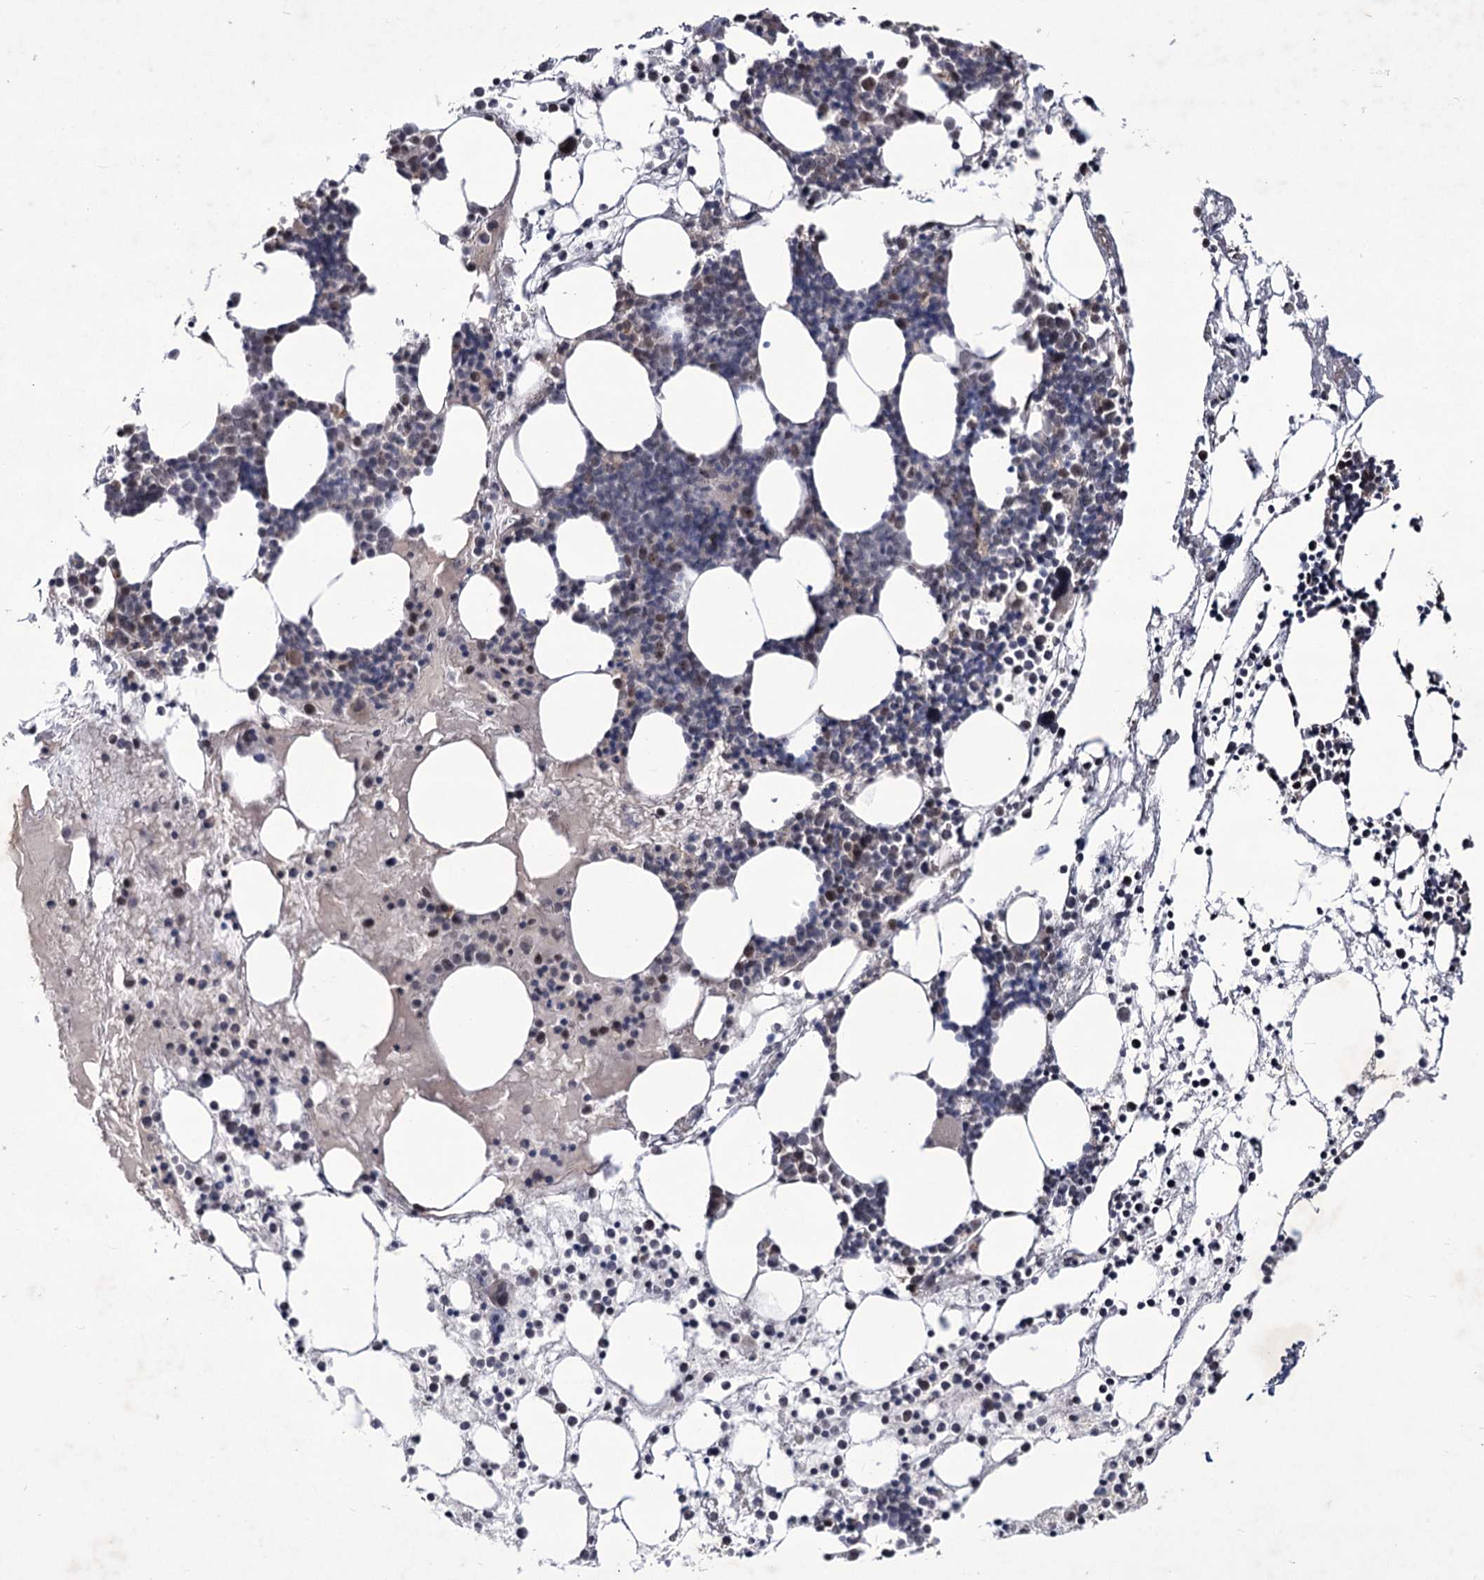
{"staining": {"intensity": "weak", "quantity": "<25%", "location": "nuclear"}, "tissue": "bone marrow", "cell_type": "Hematopoietic cells", "image_type": "normal", "snomed": [{"axis": "morphology", "description": "Normal tissue, NOS"}, {"axis": "topography", "description": "Bone marrow"}], "caption": "This is a micrograph of IHC staining of benign bone marrow, which shows no expression in hematopoietic cells. Brightfield microscopy of IHC stained with DAB (3,3'-diaminobenzidine) (brown) and hematoxylin (blue), captured at high magnification.", "gene": "VGLL4", "patient": {"sex": "male", "age": 75}}